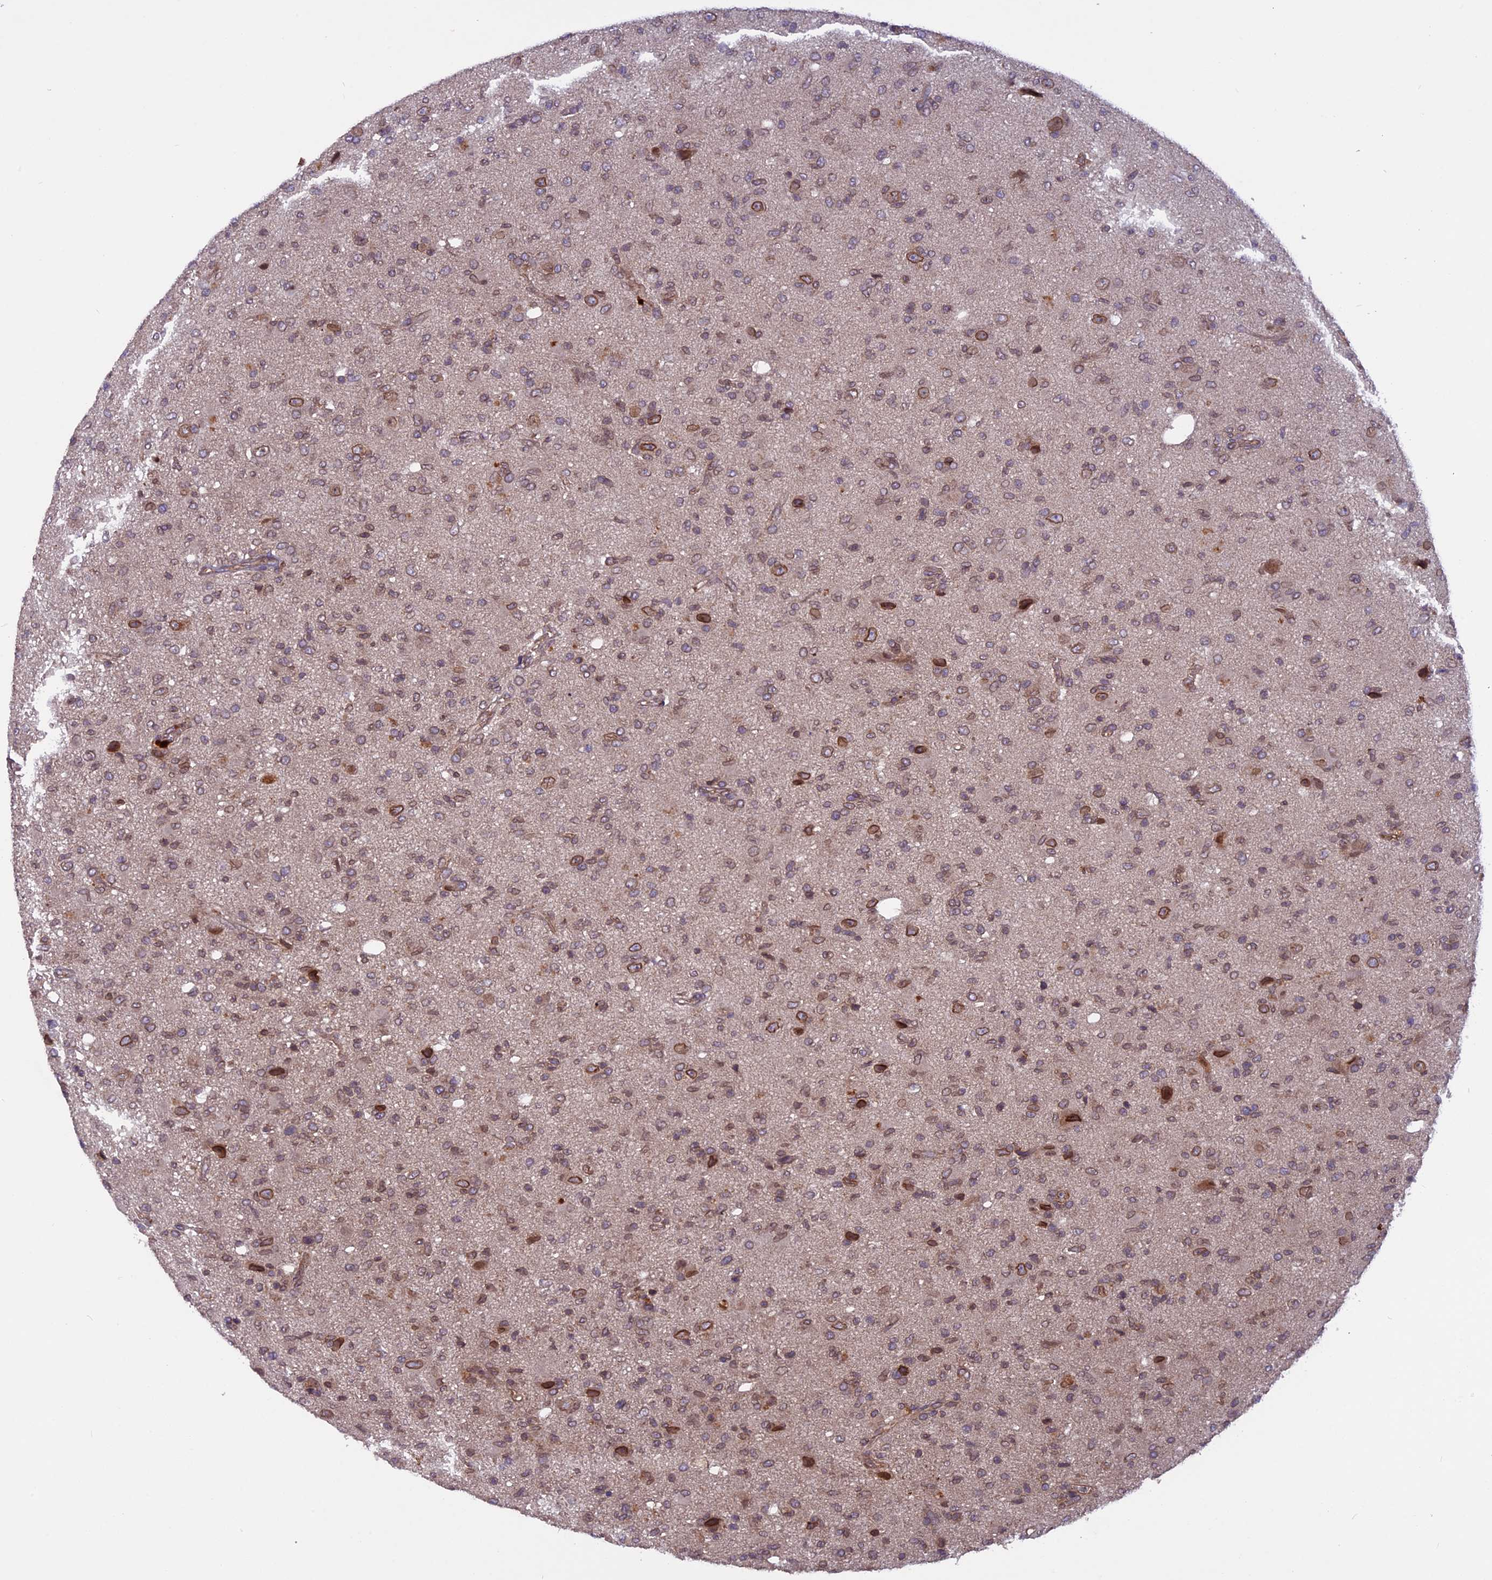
{"staining": {"intensity": "weak", "quantity": ">75%", "location": "cytoplasmic/membranous,nuclear"}, "tissue": "glioma", "cell_type": "Tumor cells", "image_type": "cancer", "snomed": [{"axis": "morphology", "description": "Glioma, malignant, High grade"}, {"axis": "topography", "description": "Brain"}], "caption": "Brown immunohistochemical staining in glioma shows weak cytoplasmic/membranous and nuclear positivity in approximately >75% of tumor cells.", "gene": "CCDC125", "patient": {"sex": "female", "age": 57}}